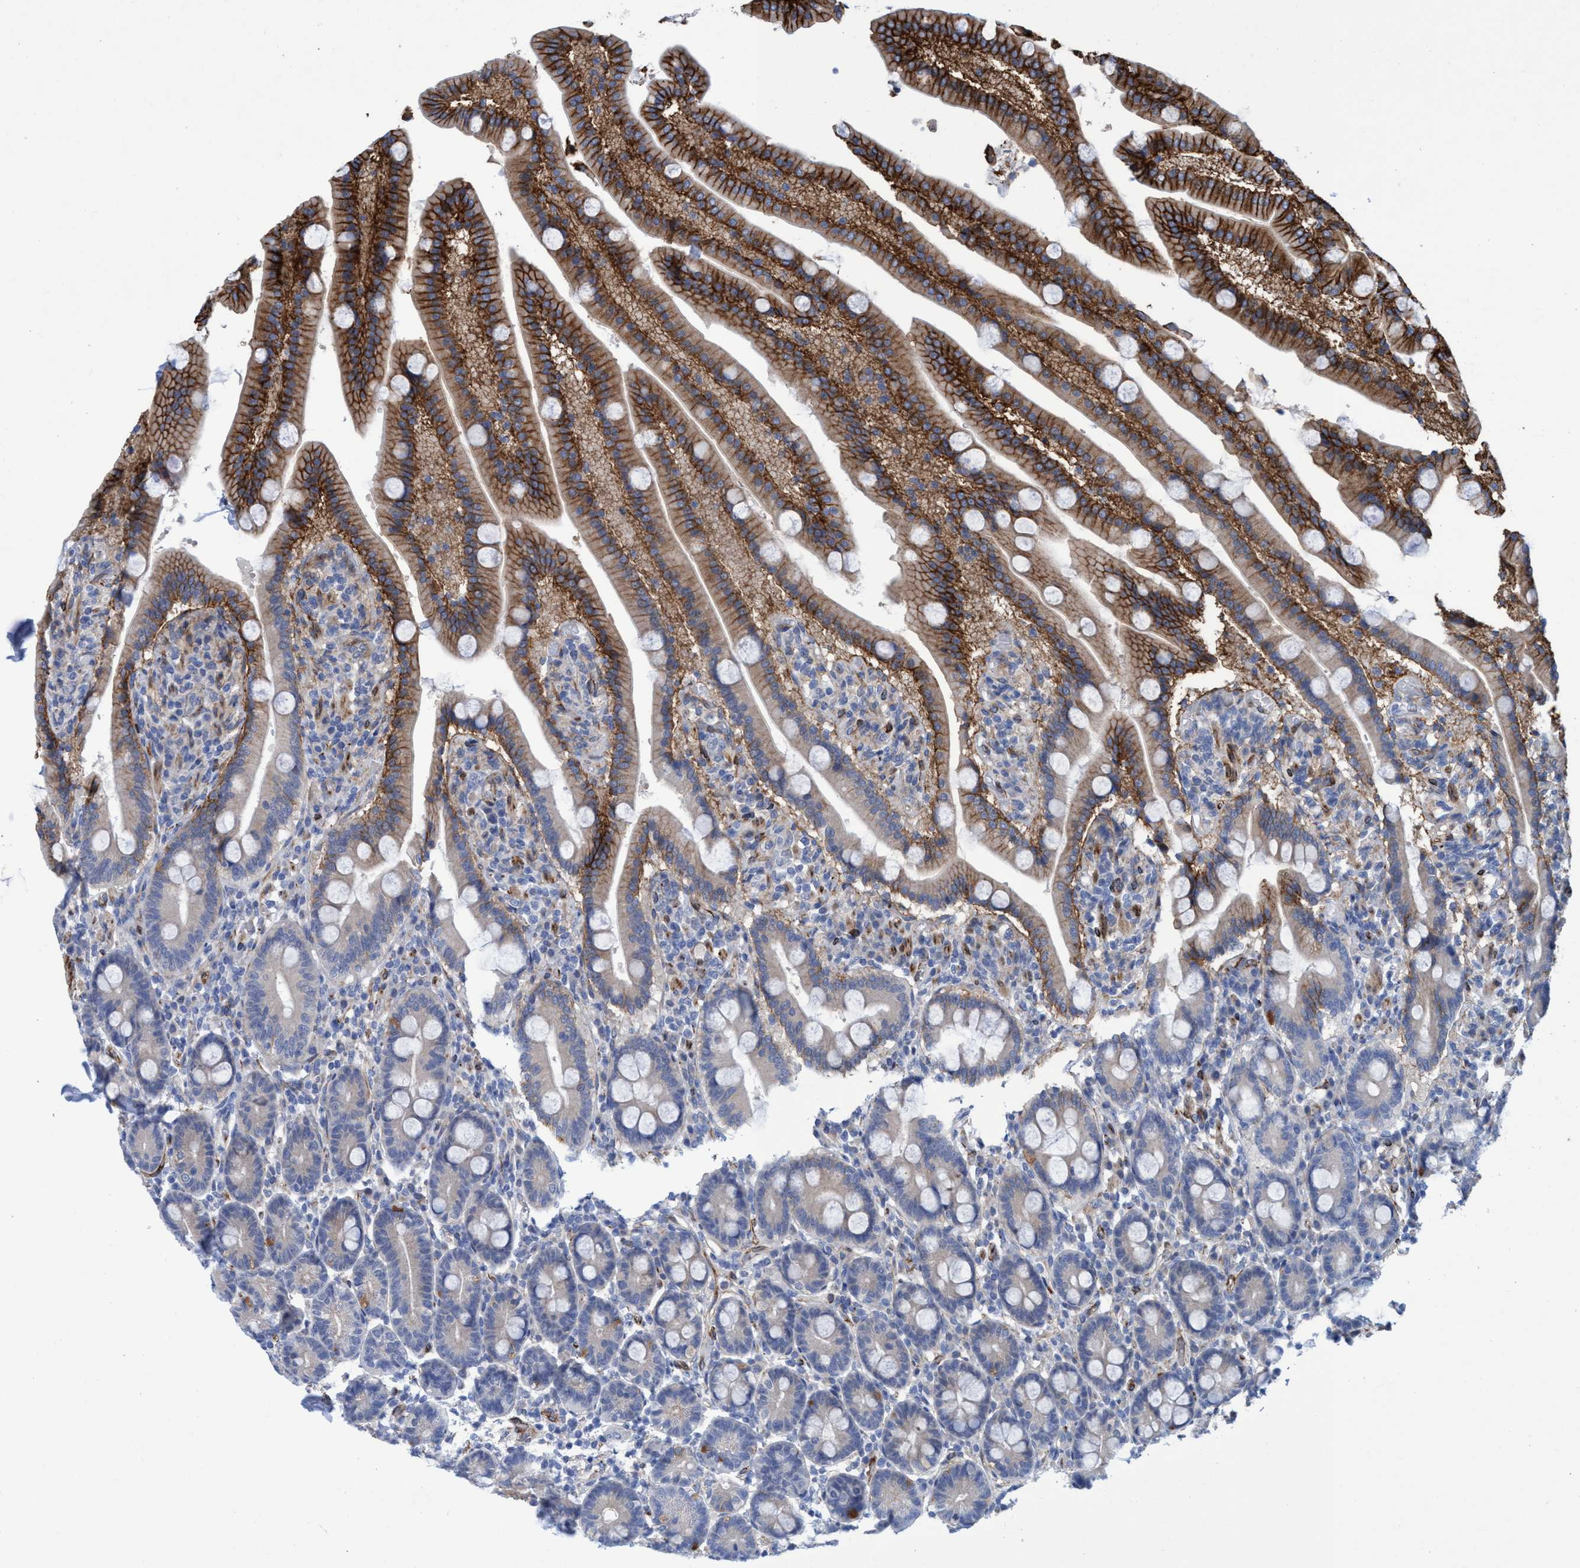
{"staining": {"intensity": "moderate", "quantity": ">75%", "location": "cytoplasmic/membranous"}, "tissue": "duodenum", "cell_type": "Glandular cells", "image_type": "normal", "snomed": [{"axis": "morphology", "description": "Normal tissue, NOS"}, {"axis": "topography", "description": "Duodenum"}], "caption": "Immunohistochemistry (IHC) histopathology image of normal duodenum: human duodenum stained using immunohistochemistry (IHC) exhibits medium levels of moderate protein expression localized specifically in the cytoplasmic/membranous of glandular cells, appearing as a cytoplasmic/membranous brown color.", "gene": "SLC43A2", "patient": {"sex": "male", "age": 54}}